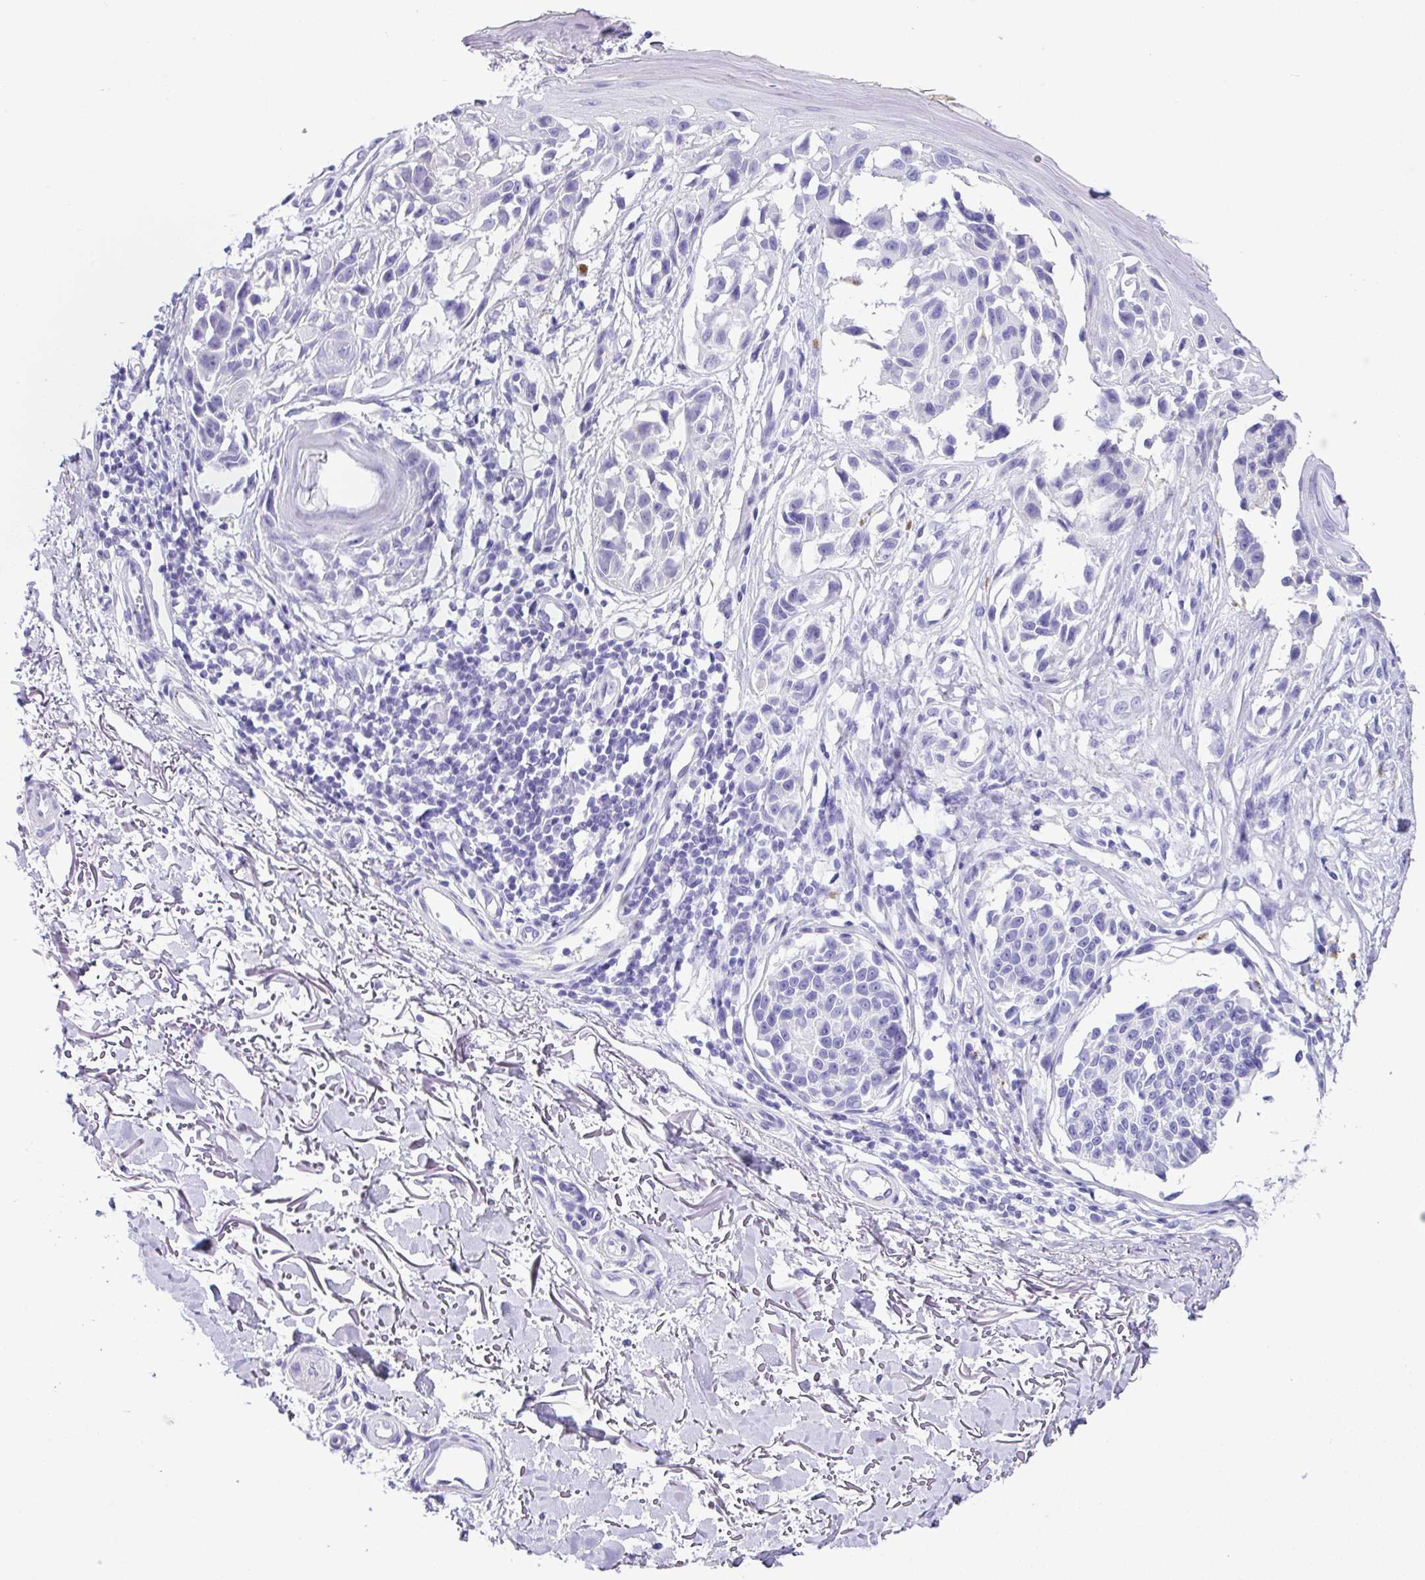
{"staining": {"intensity": "negative", "quantity": "none", "location": "none"}, "tissue": "melanoma", "cell_type": "Tumor cells", "image_type": "cancer", "snomed": [{"axis": "morphology", "description": "Malignant melanoma, NOS"}, {"axis": "topography", "description": "Skin"}], "caption": "Immunohistochemistry (IHC) of human malignant melanoma reveals no staining in tumor cells.", "gene": "ZG16", "patient": {"sex": "male", "age": 73}}